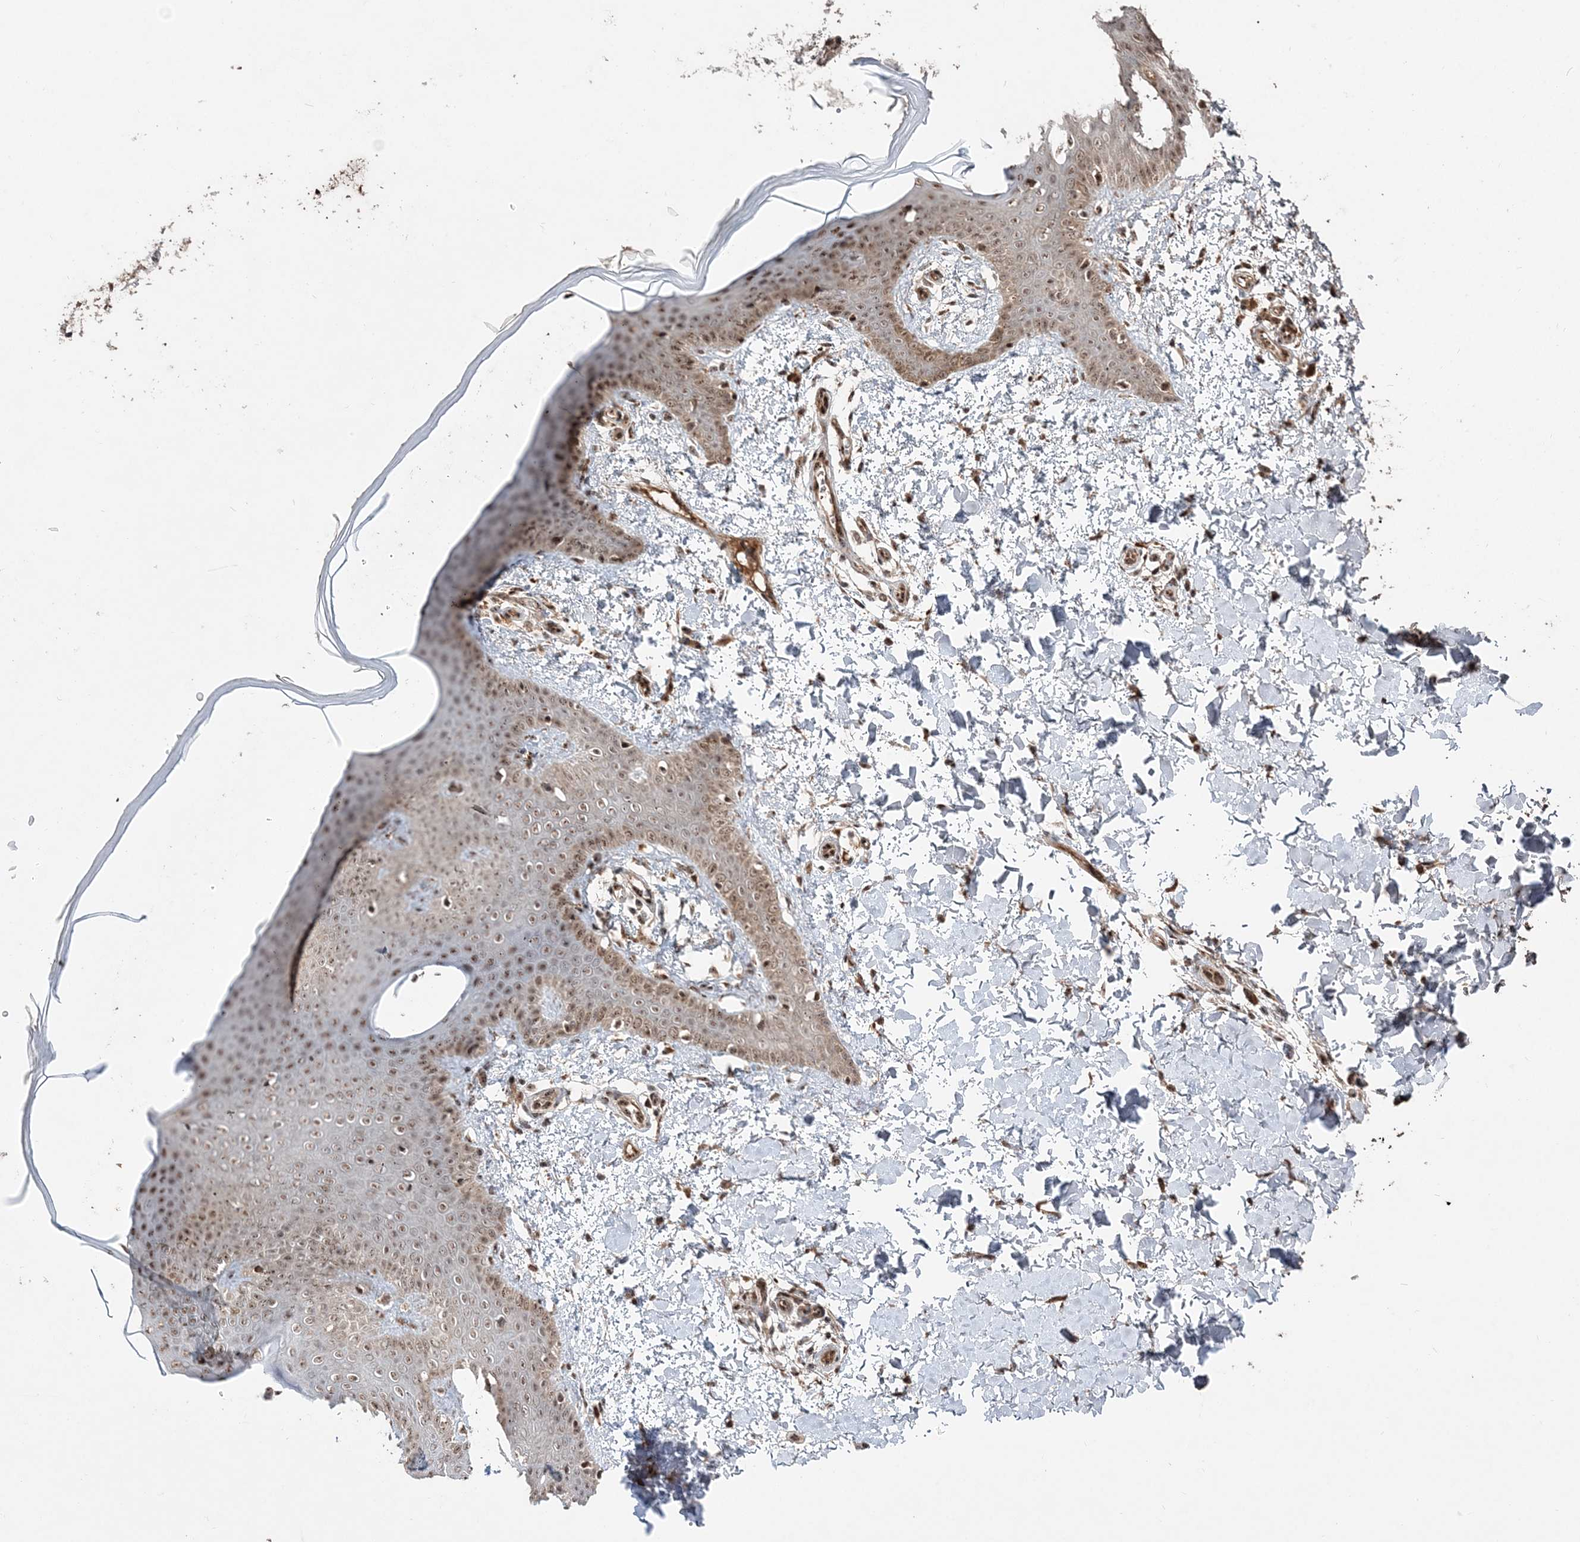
{"staining": {"intensity": "strong", "quantity": ">75%", "location": "cytoplasmic/membranous,nuclear"}, "tissue": "skin", "cell_type": "Fibroblasts", "image_type": "normal", "snomed": [{"axis": "morphology", "description": "Normal tissue, NOS"}, {"axis": "topography", "description": "Skin"}], "caption": "A brown stain labels strong cytoplasmic/membranous,nuclear expression of a protein in fibroblasts of unremarkable human skin.", "gene": "RBM17", "patient": {"sex": "male", "age": 36}}